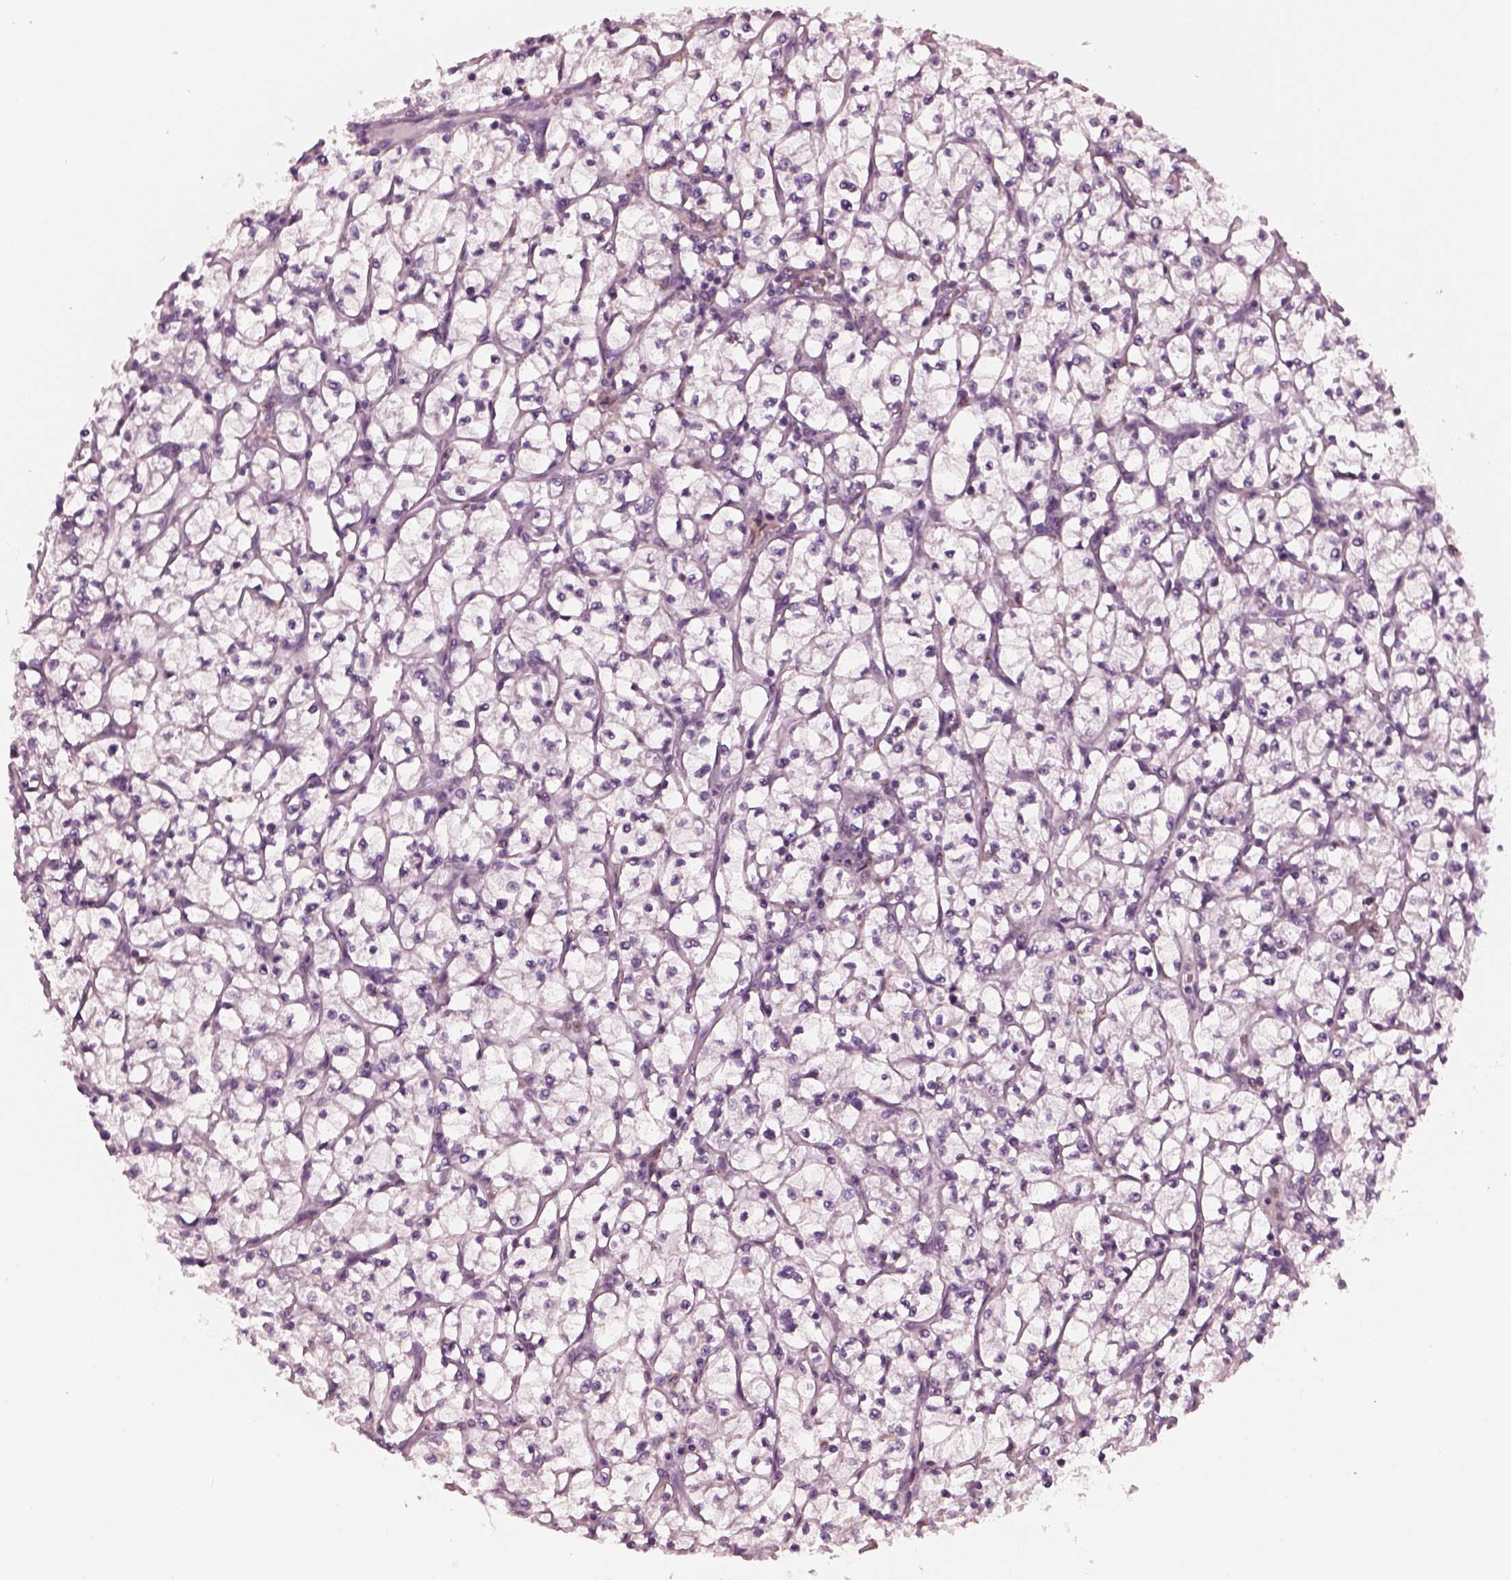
{"staining": {"intensity": "negative", "quantity": "none", "location": "none"}, "tissue": "renal cancer", "cell_type": "Tumor cells", "image_type": "cancer", "snomed": [{"axis": "morphology", "description": "Adenocarcinoma, NOS"}, {"axis": "topography", "description": "Kidney"}], "caption": "High power microscopy micrograph of an immunohistochemistry histopathology image of renal cancer (adenocarcinoma), revealing no significant positivity in tumor cells.", "gene": "SLAMF8", "patient": {"sex": "female", "age": 64}}